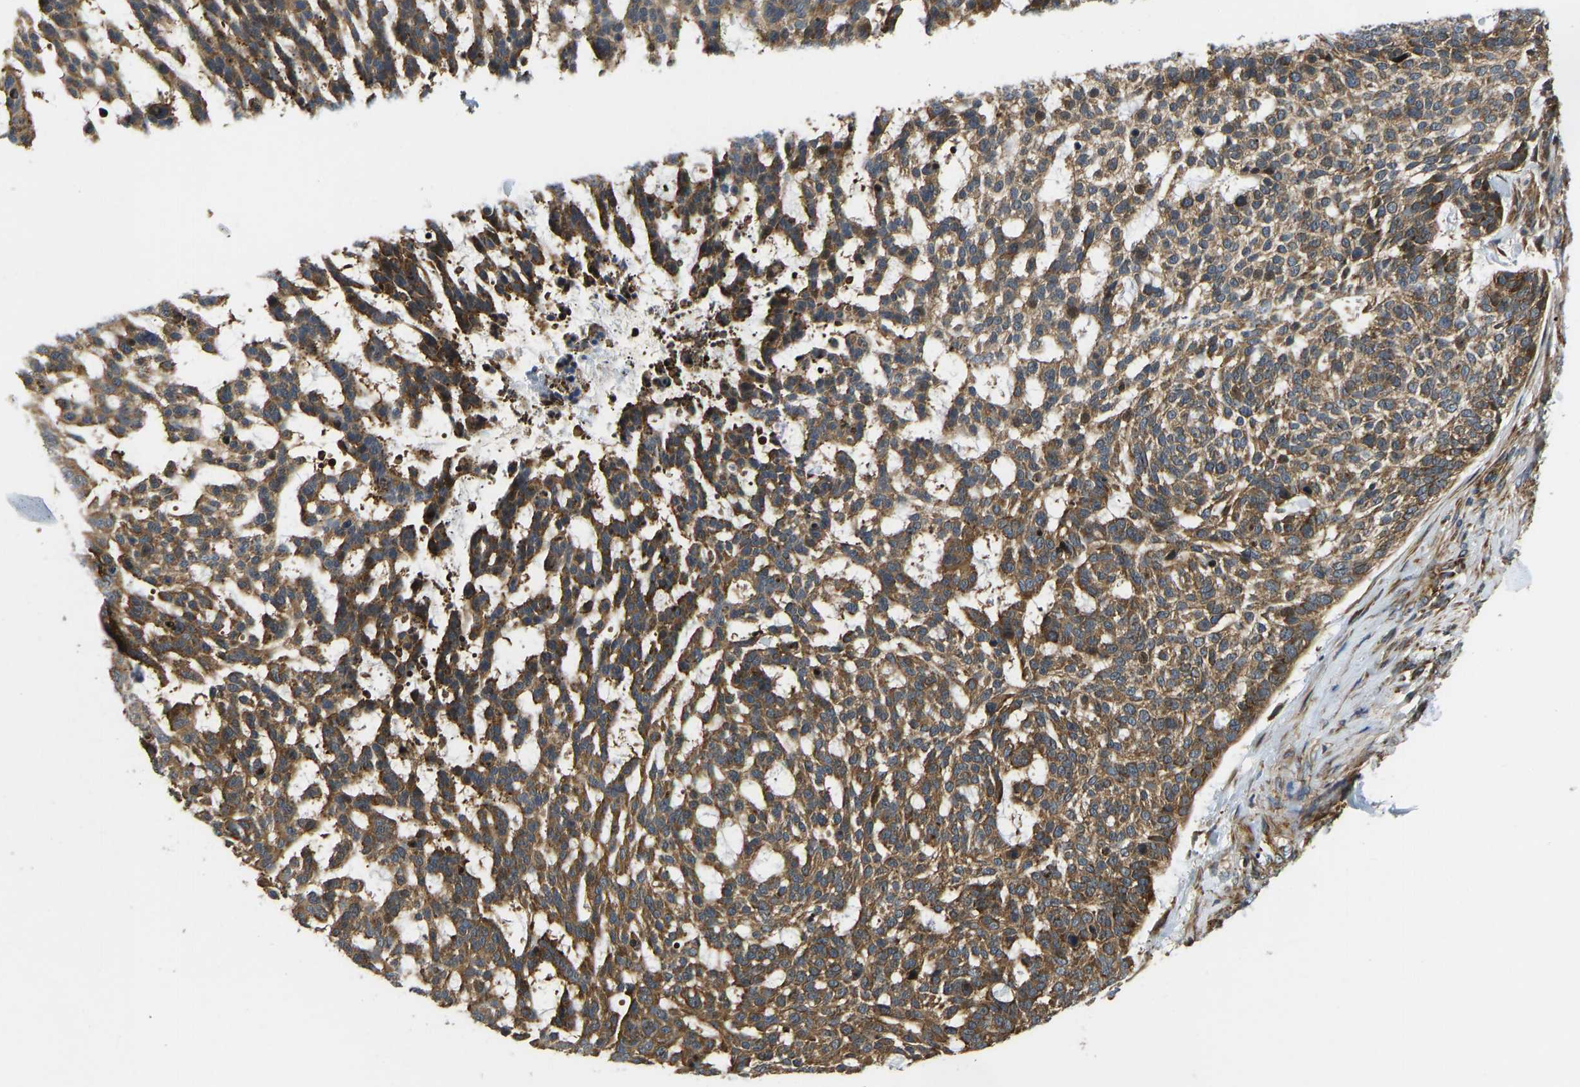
{"staining": {"intensity": "moderate", "quantity": ">75%", "location": "cytoplasmic/membranous"}, "tissue": "skin cancer", "cell_type": "Tumor cells", "image_type": "cancer", "snomed": [{"axis": "morphology", "description": "Basal cell carcinoma"}, {"axis": "topography", "description": "Skin"}], "caption": "An immunohistochemistry (IHC) micrograph of tumor tissue is shown. Protein staining in brown labels moderate cytoplasmic/membranous positivity in skin cancer within tumor cells.", "gene": "RASGRF2", "patient": {"sex": "female", "age": 64}}